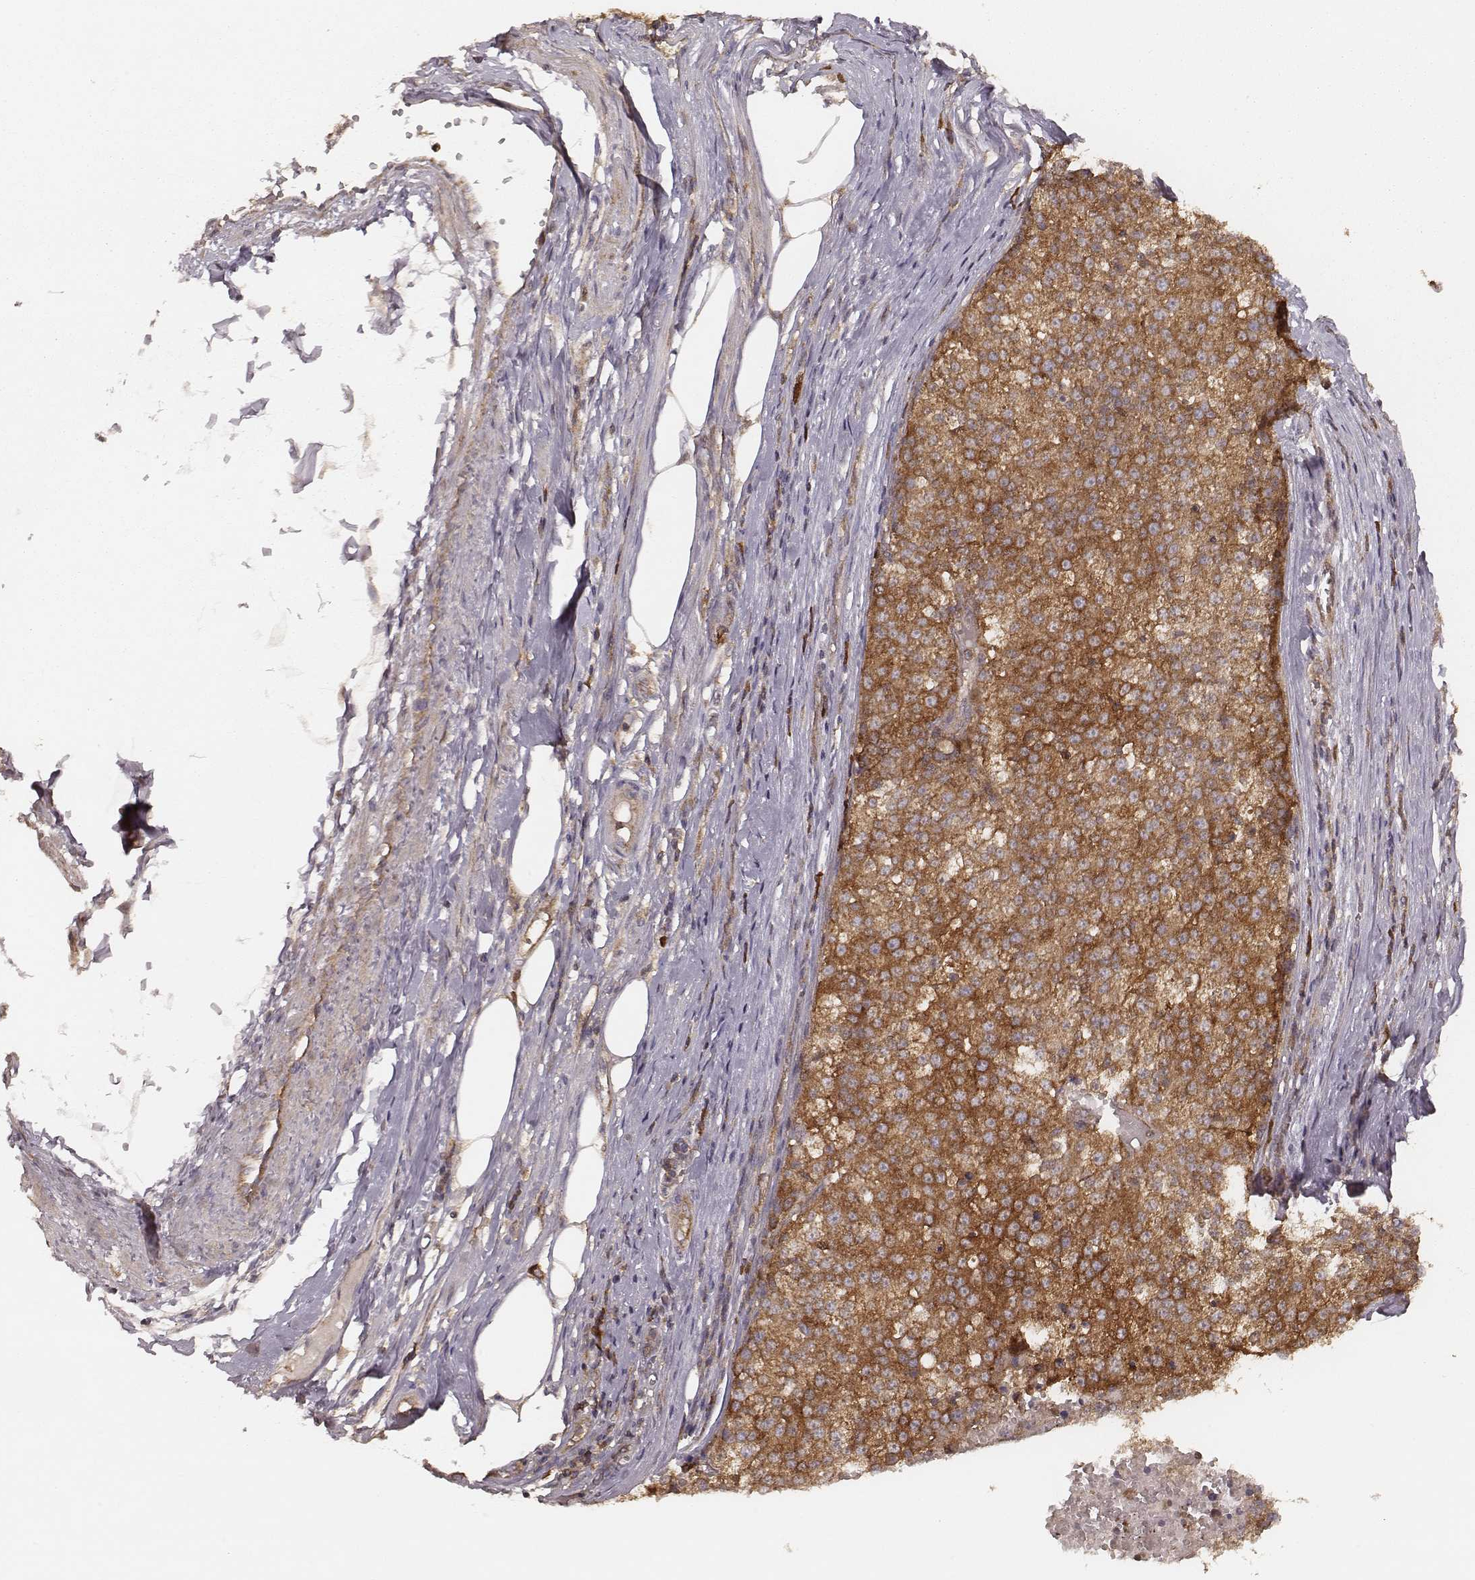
{"staining": {"intensity": "strong", "quantity": ">75%", "location": "cytoplasmic/membranous"}, "tissue": "melanoma", "cell_type": "Tumor cells", "image_type": "cancer", "snomed": [{"axis": "morphology", "description": "Malignant melanoma, Metastatic site"}, {"axis": "topography", "description": "Lymph node"}], "caption": "This is an image of immunohistochemistry (IHC) staining of malignant melanoma (metastatic site), which shows strong staining in the cytoplasmic/membranous of tumor cells.", "gene": "CARS1", "patient": {"sex": "female", "age": 64}}